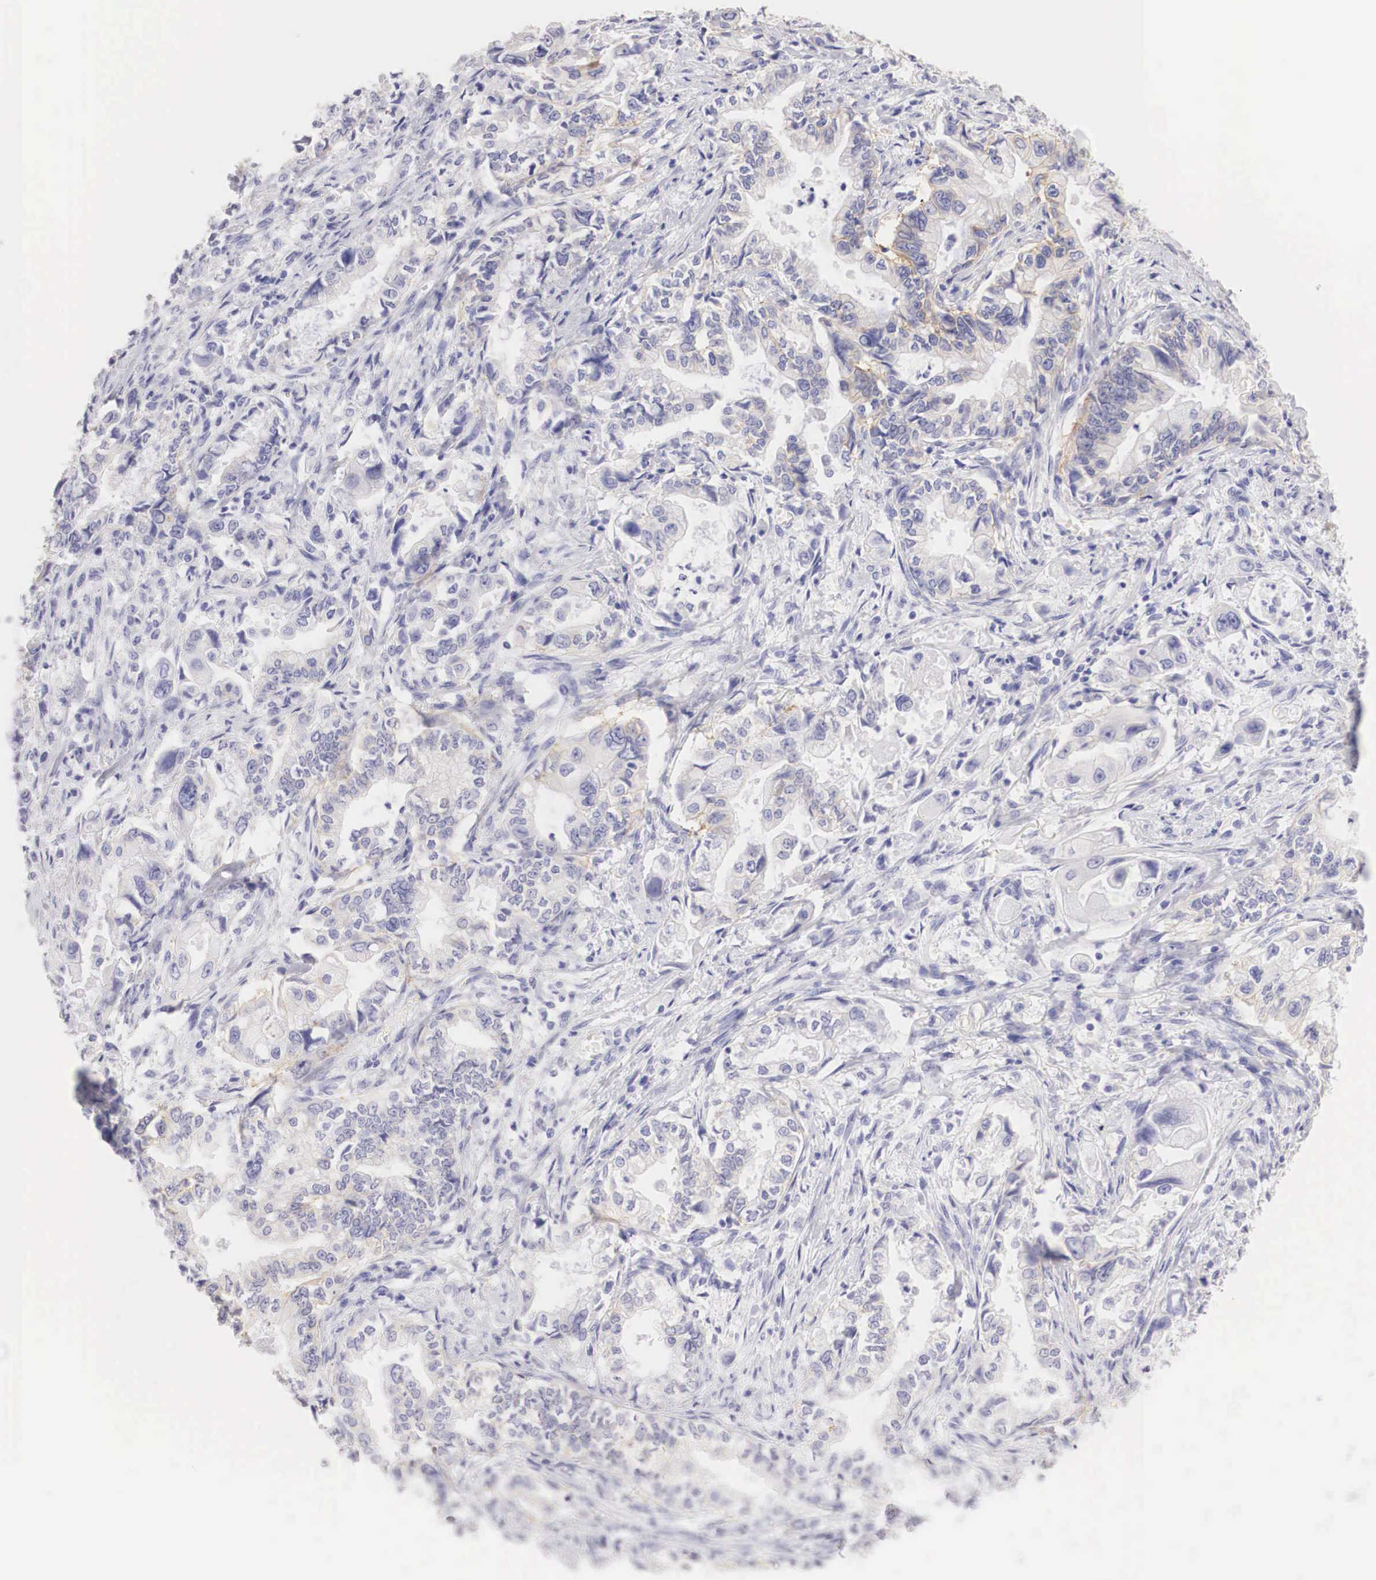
{"staining": {"intensity": "weak", "quantity": "<25%", "location": "cytoplasmic/membranous"}, "tissue": "stomach cancer", "cell_type": "Tumor cells", "image_type": "cancer", "snomed": [{"axis": "morphology", "description": "Adenocarcinoma, NOS"}, {"axis": "topography", "description": "Pancreas"}, {"axis": "topography", "description": "Stomach, upper"}], "caption": "Immunohistochemical staining of stomach cancer reveals no significant staining in tumor cells.", "gene": "ERBB2", "patient": {"sex": "male", "age": 77}}